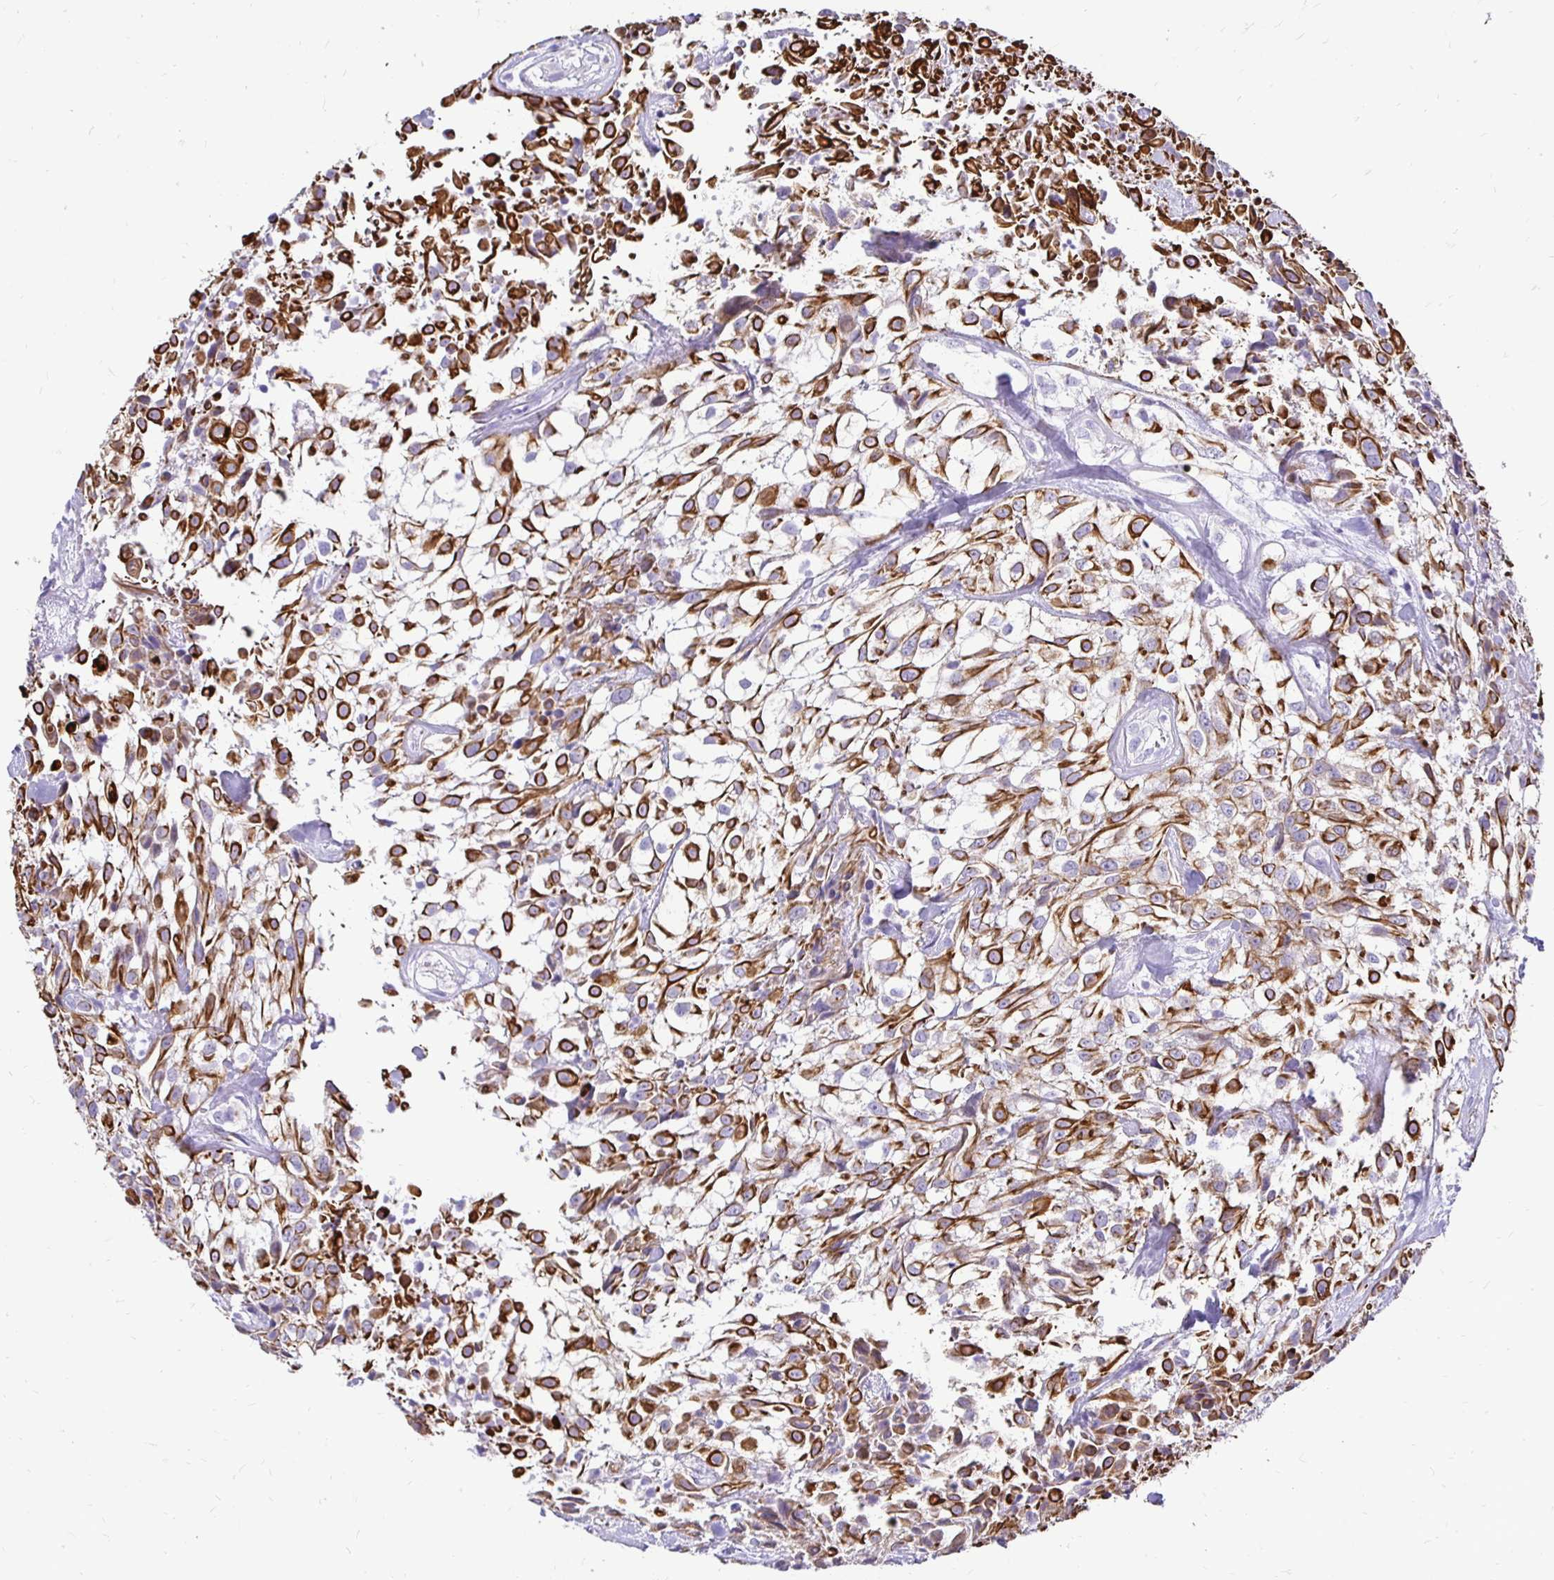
{"staining": {"intensity": "strong", "quantity": ">75%", "location": "cytoplasmic/membranous"}, "tissue": "urothelial cancer", "cell_type": "Tumor cells", "image_type": "cancer", "snomed": [{"axis": "morphology", "description": "Urothelial carcinoma, High grade"}, {"axis": "topography", "description": "Urinary bladder"}], "caption": "Human urothelial cancer stained with a protein marker demonstrates strong staining in tumor cells.", "gene": "TAF1D", "patient": {"sex": "male", "age": 56}}